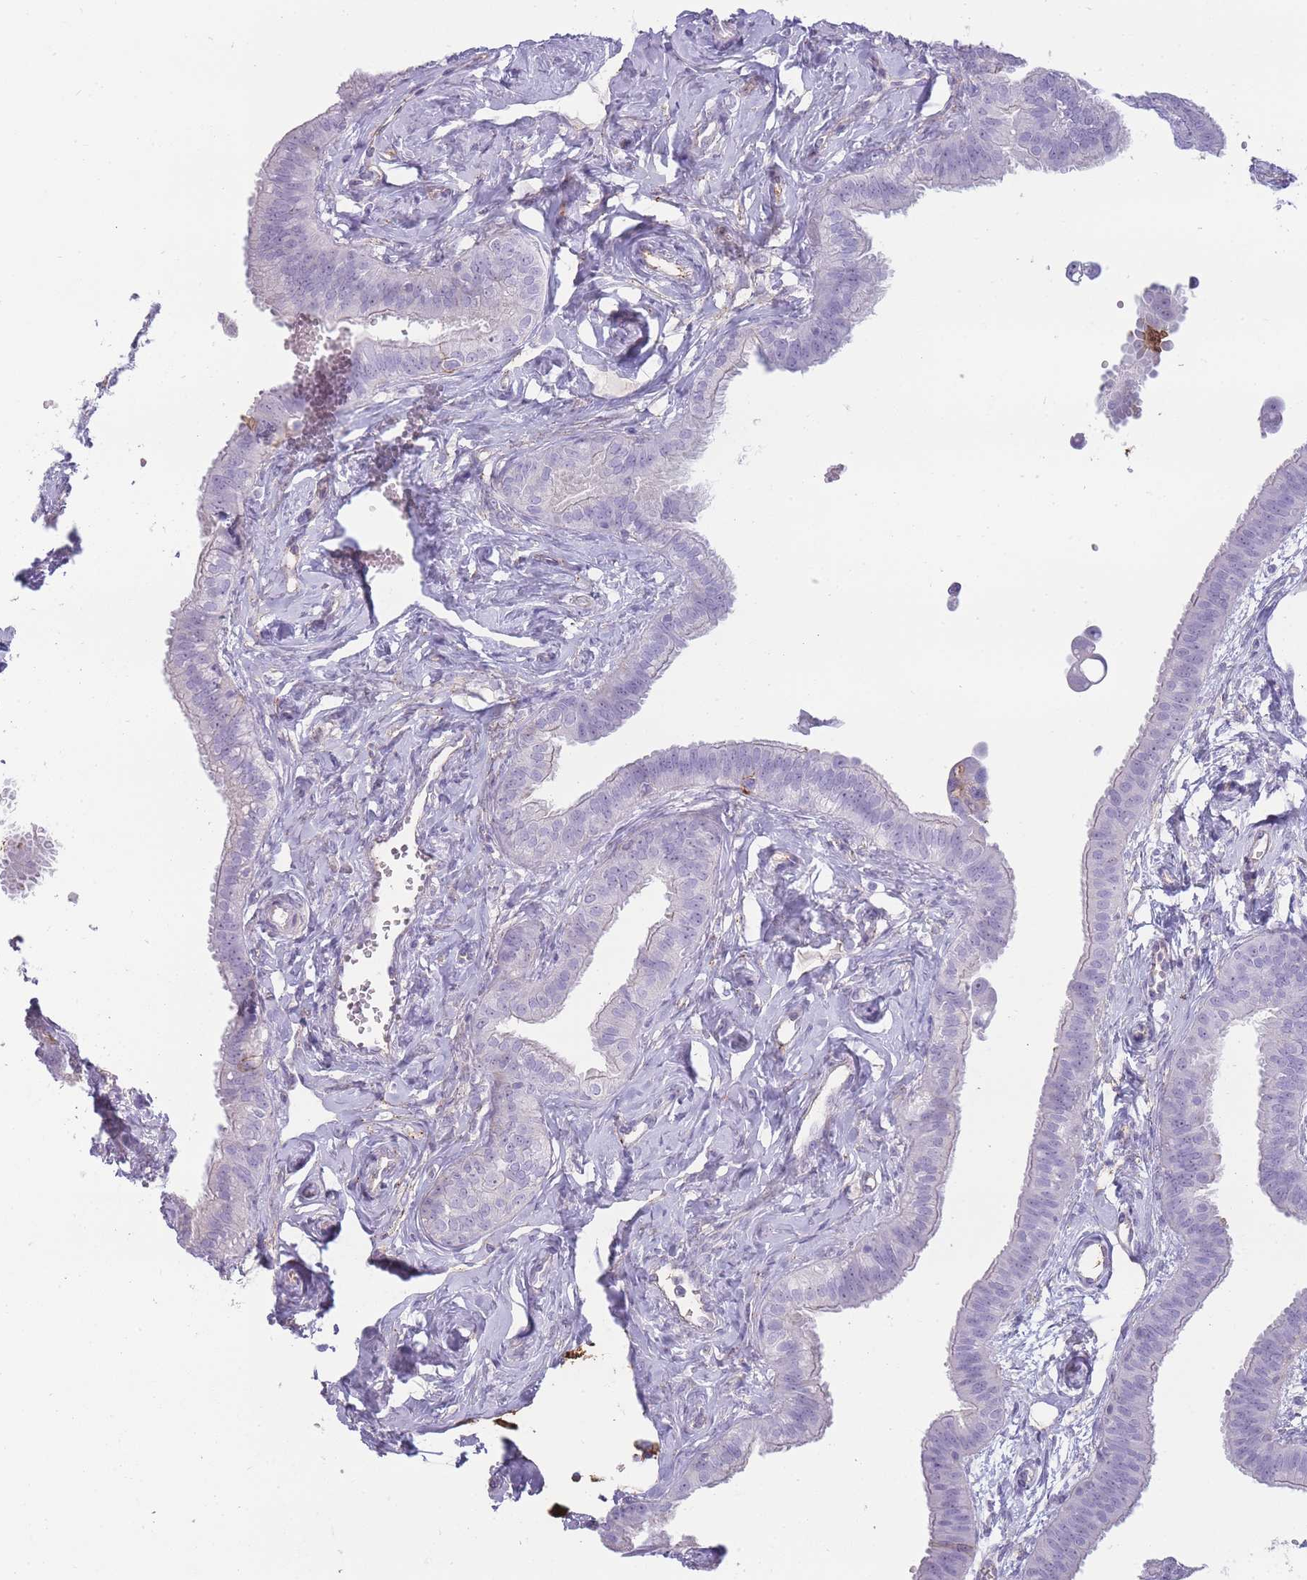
{"staining": {"intensity": "negative", "quantity": "none", "location": "none"}, "tissue": "fallopian tube", "cell_type": "Glandular cells", "image_type": "normal", "snomed": [{"axis": "morphology", "description": "Normal tissue, NOS"}, {"axis": "morphology", "description": "Carcinoma, NOS"}, {"axis": "topography", "description": "Fallopian tube"}, {"axis": "topography", "description": "Ovary"}], "caption": "Immunohistochemistry photomicrograph of benign human fallopian tube stained for a protein (brown), which exhibits no expression in glandular cells. (Brightfield microscopy of DAB immunohistochemistry at high magnification).", "gene": "UTP14A", "patient": {"sex": "female", "age": 59}}